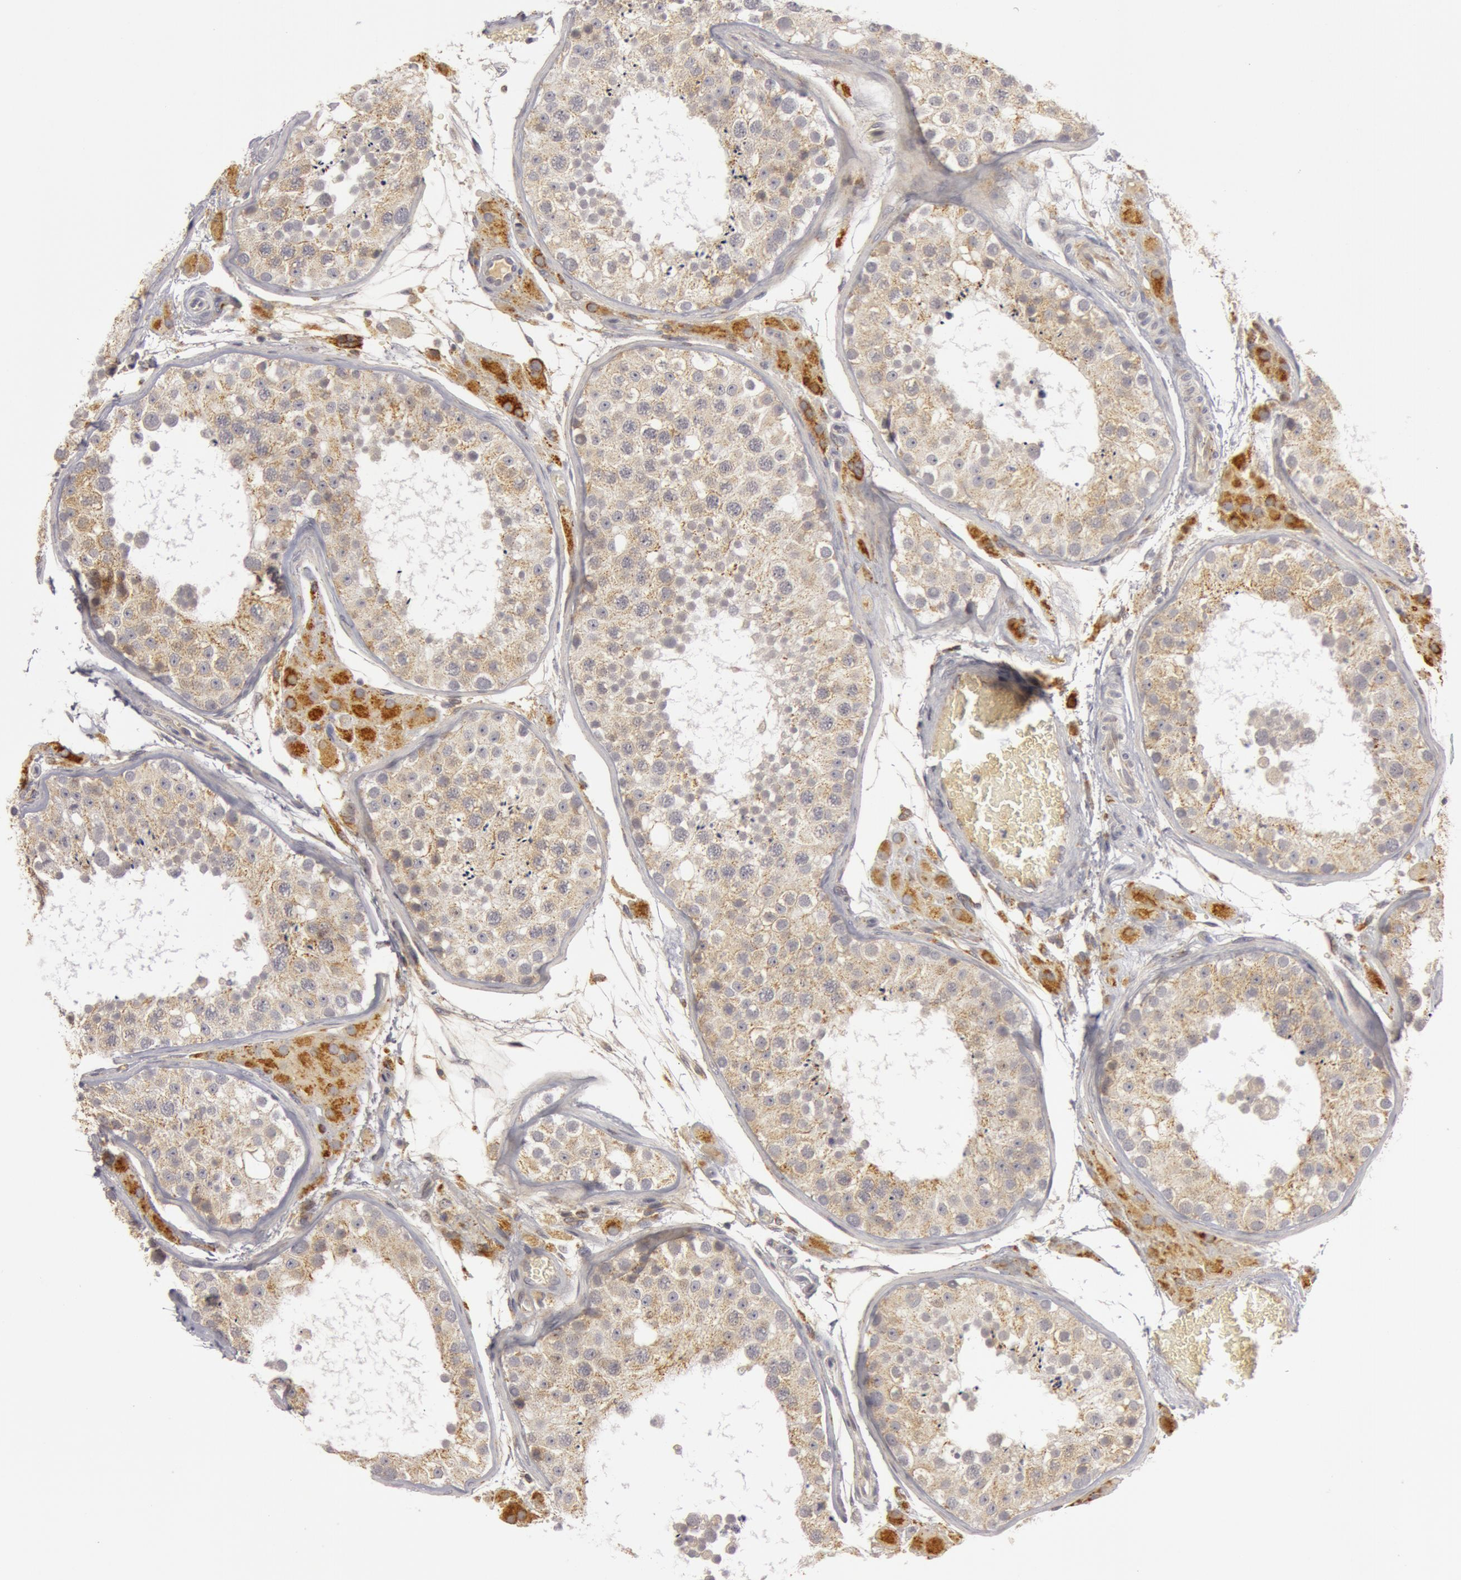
{"staining": {"intensity": "moderate", "quantity": ">75%", "location": "cytoplasmic/membranous"}, "tissue": "testis", "cell_type": "Cells in seminiferous ducts", "image_type": "normal", "snomed": [{"axis": "morphology", "description": "Normal tissue, NOS"}, {"axis": "topography", "description": "Testis"}], "caption": "Immunohistochemical staining of unremarkable human testis displays medium levels of moderate cytoplasmic/membranous expression in approximately >75% of cells in seminiferous ducts.", "gene": "C7", "patient": {"sex": "male", "age": 26}}